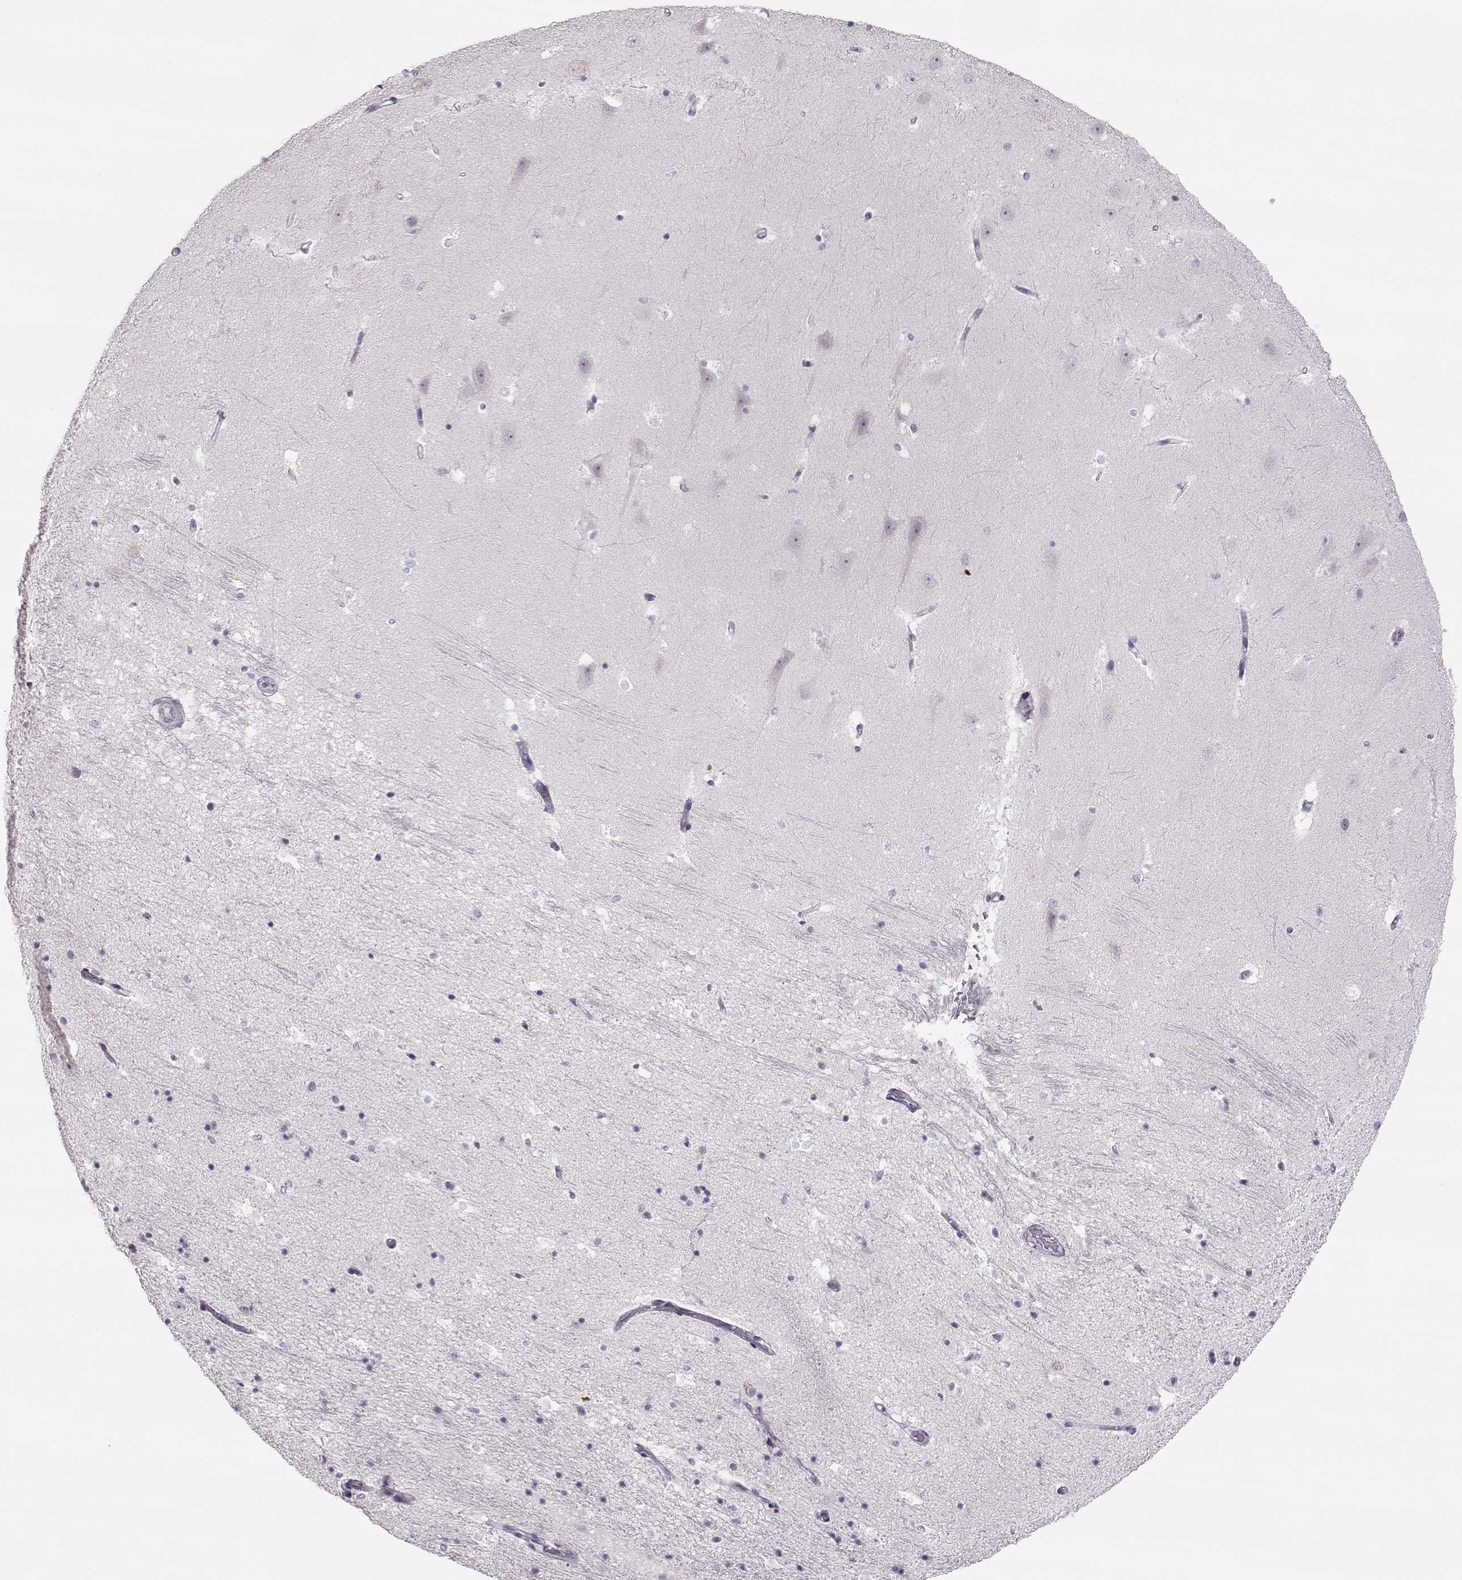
{"staining": {"intensity": "negative", "quantity": "none", "location": "none"}, "tissue": "hippocampus", "cell_type": "Glial cells", "image_type": "normal", "snomed": [{"axis": "morphology", "description": "Normal tissue, NOS"}, {"axis": "topography", "description": "Hippocampus"}], "caption": "Immunohistochemistry histopathology image of unremarkable human hippocampus stained for a protein (brown), which displays no positivity in glial cells.", "gene": "IMPG1", "patient": {"sex": "male", "age": 44}}